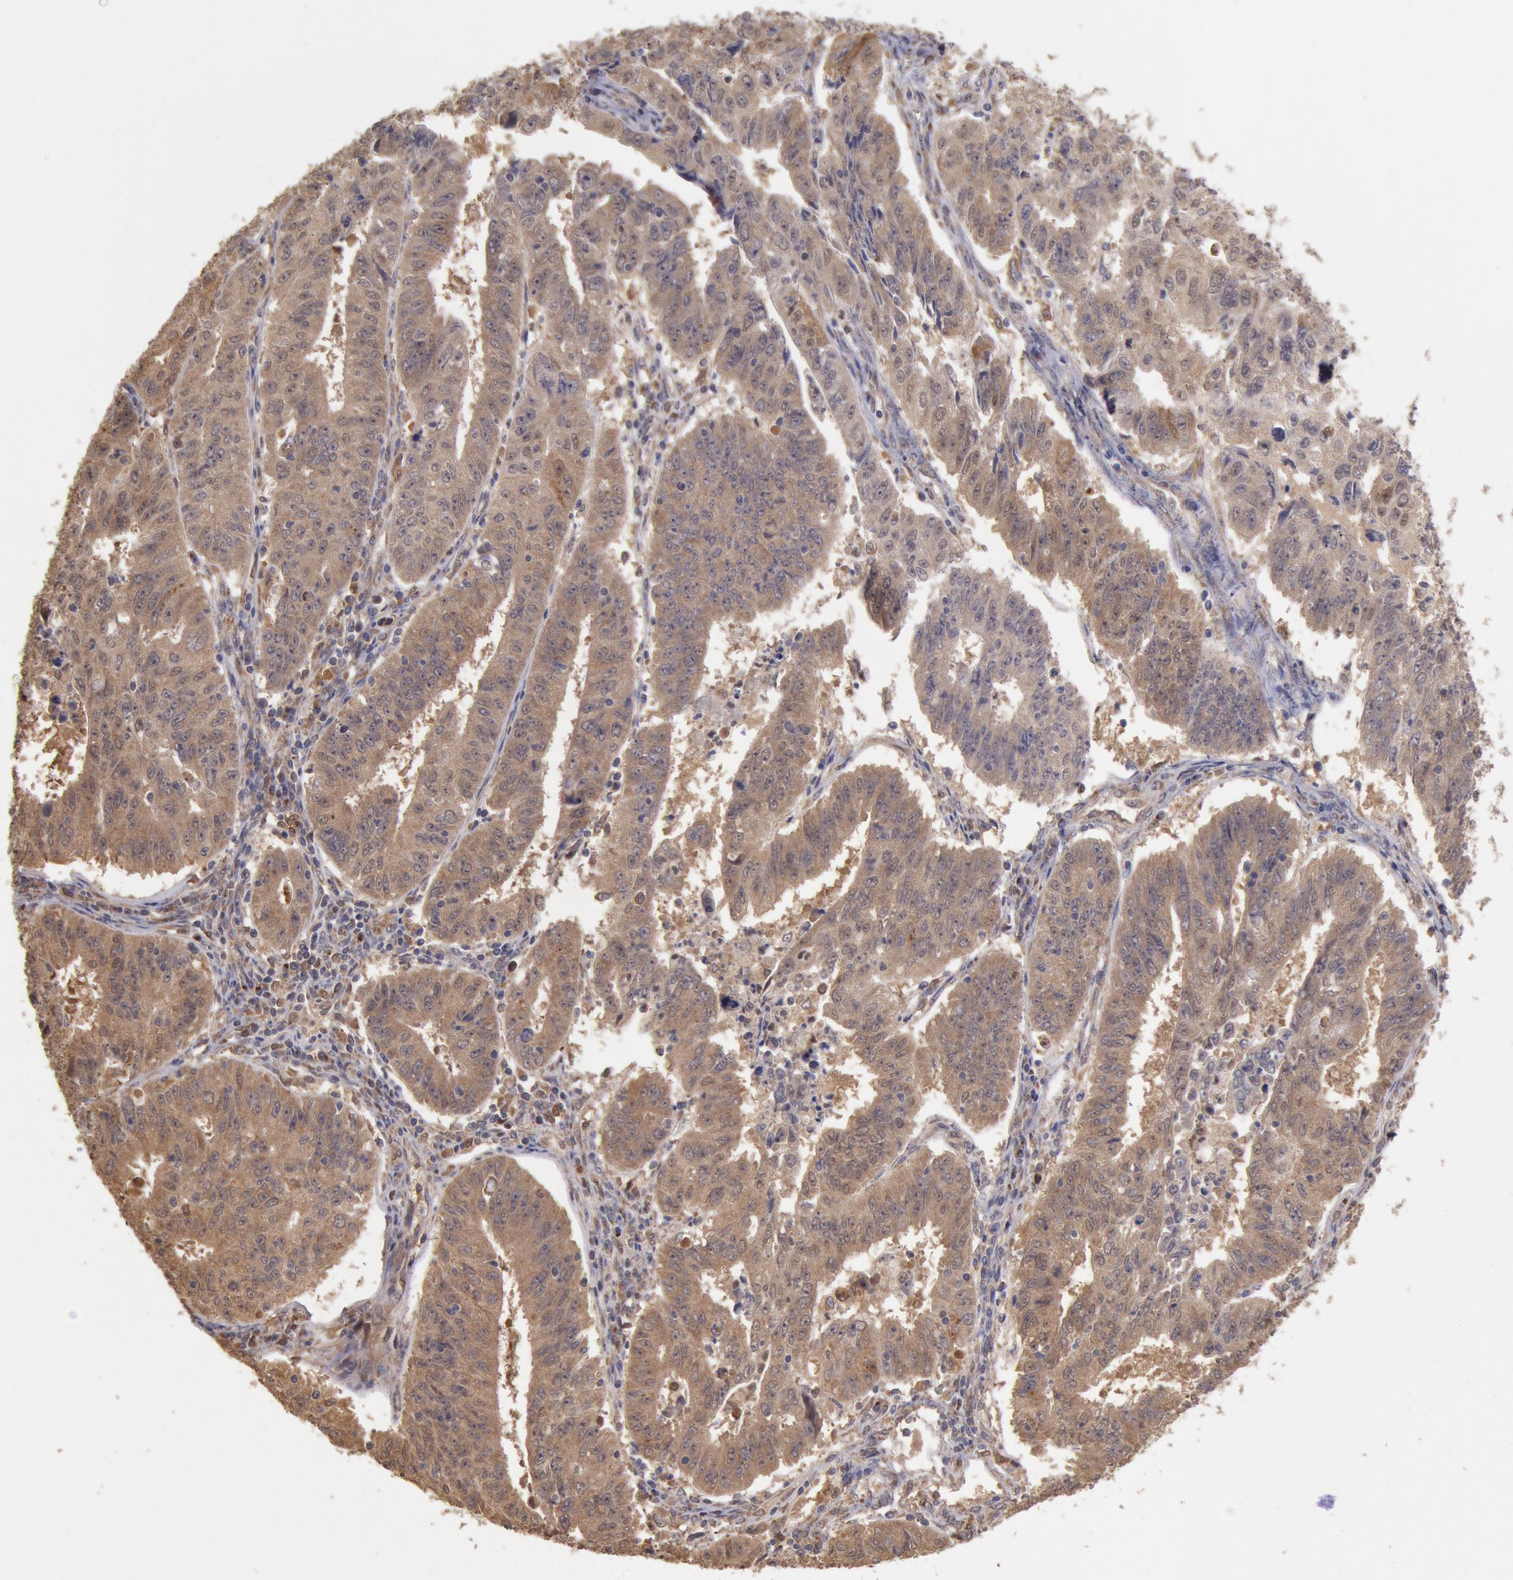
{"staining": {"intensity": "strong", "quantity": ">75%", "location": "cytoplasmic/membranous,nuclear"}, "tissue": "endometrial cancer", "cell_type": "Tumor cells", "image_type": "cancer", "snomed": [{"axis": "morphology", "description": "Adenocarcinoma, NOS"}, {"axis": "topography", "description": "Endometrium"}], "caption": "Protein staining shows strong cytoplasmic/membranous and nuclear positivity in about >75% of tumor cells in endometrial cancer. Immunohistochemistry stains the protein of interest in brown and the nuclei are stained blue.", "gene": "COMT", "patient": {"sex": "female", "age": 42}}